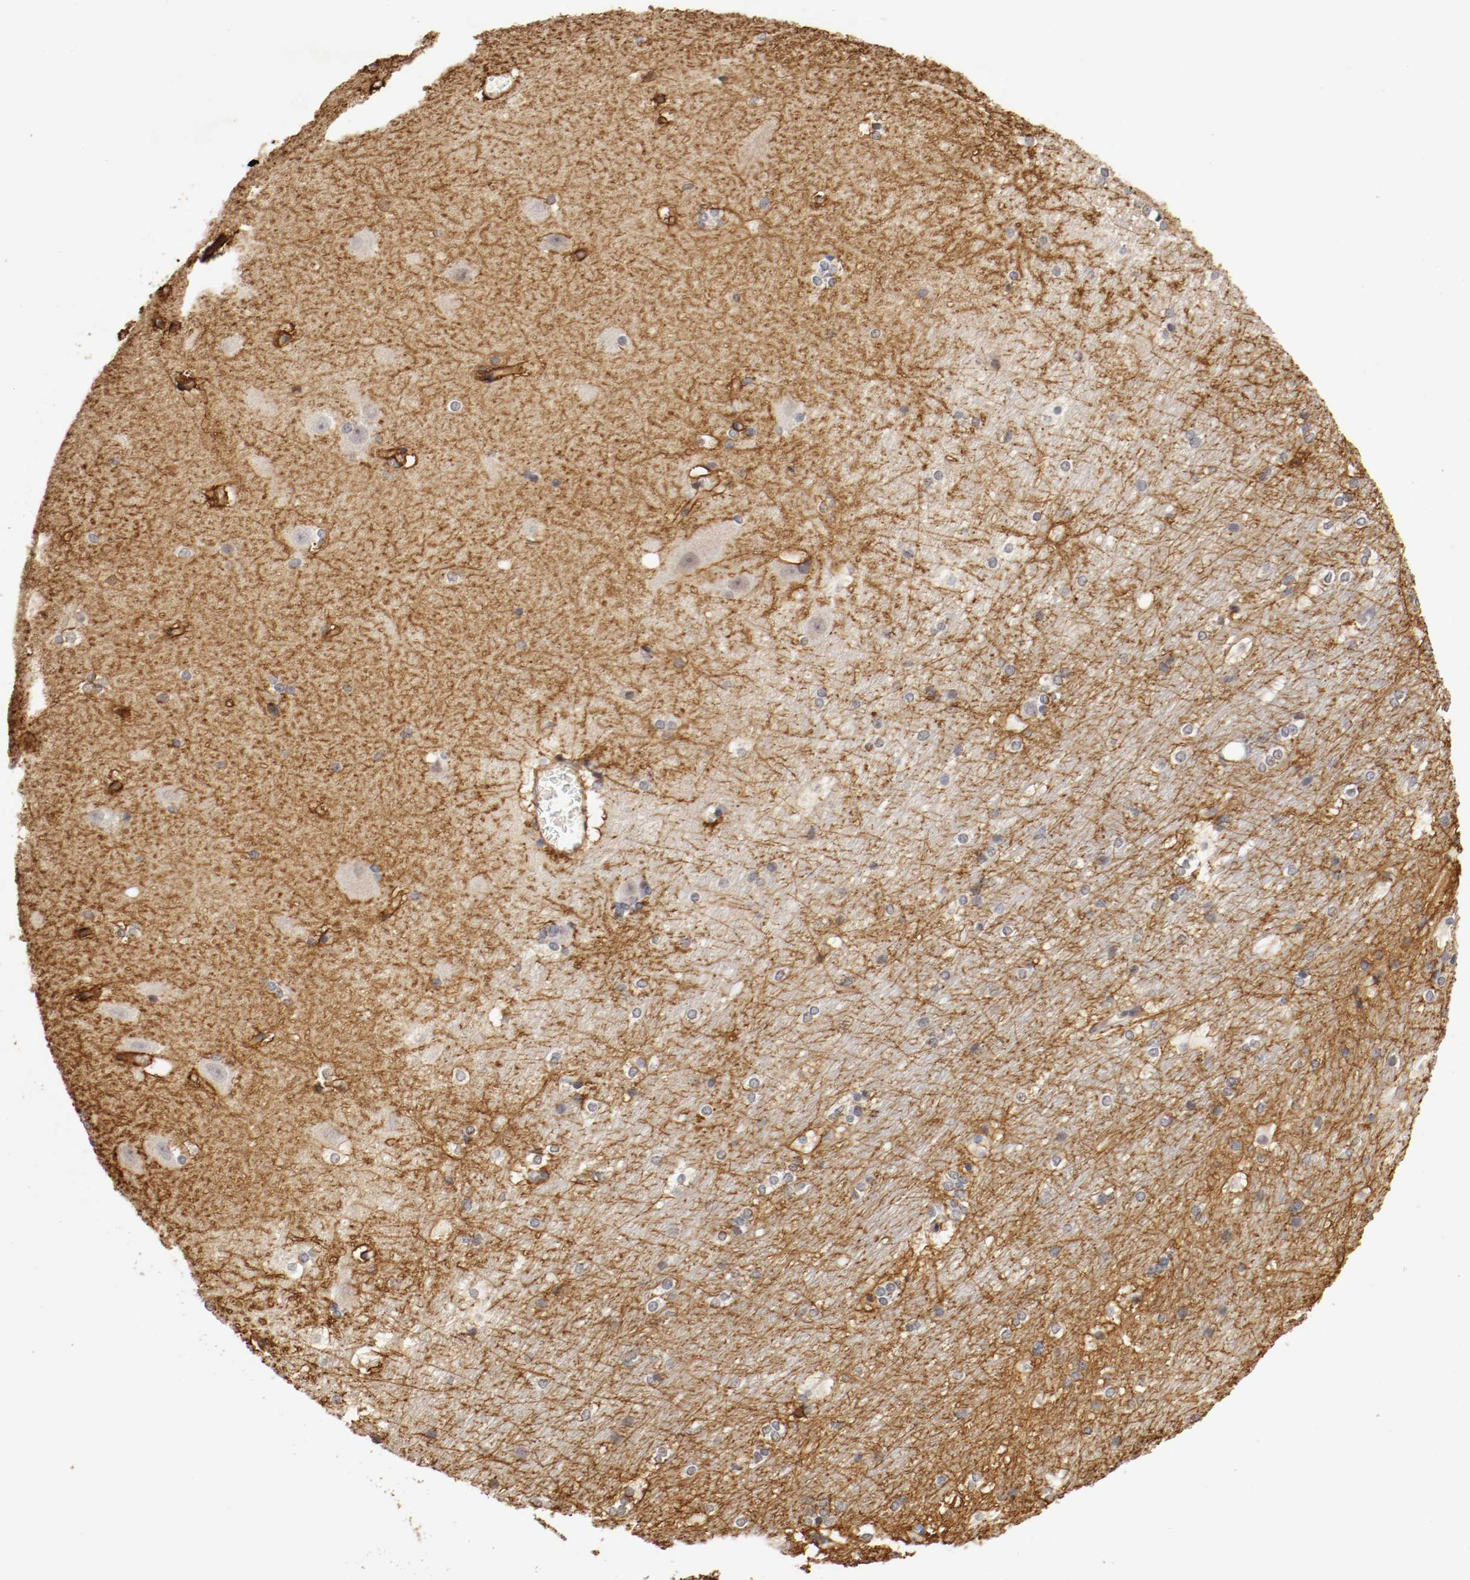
{"staining": {"intensity": "negative", "quantity": "none", "location": "none"}, "tissue": "hippocampus", "cell_type": "Glial cells", "image_type": "normal", "snomed": [{"axis": "morphology", "description": "Normal tissue, NOS"}, {"axis": "topography", "description": "Hippocampus"}], "caption": "An immunohistochemistry histopathology image of unremarkable hippocampus is shown. There is no staining in glial cells of hippocampus.", "gene": "TNFRSF1B", "patient": {"sex": "female", "age": 19}}